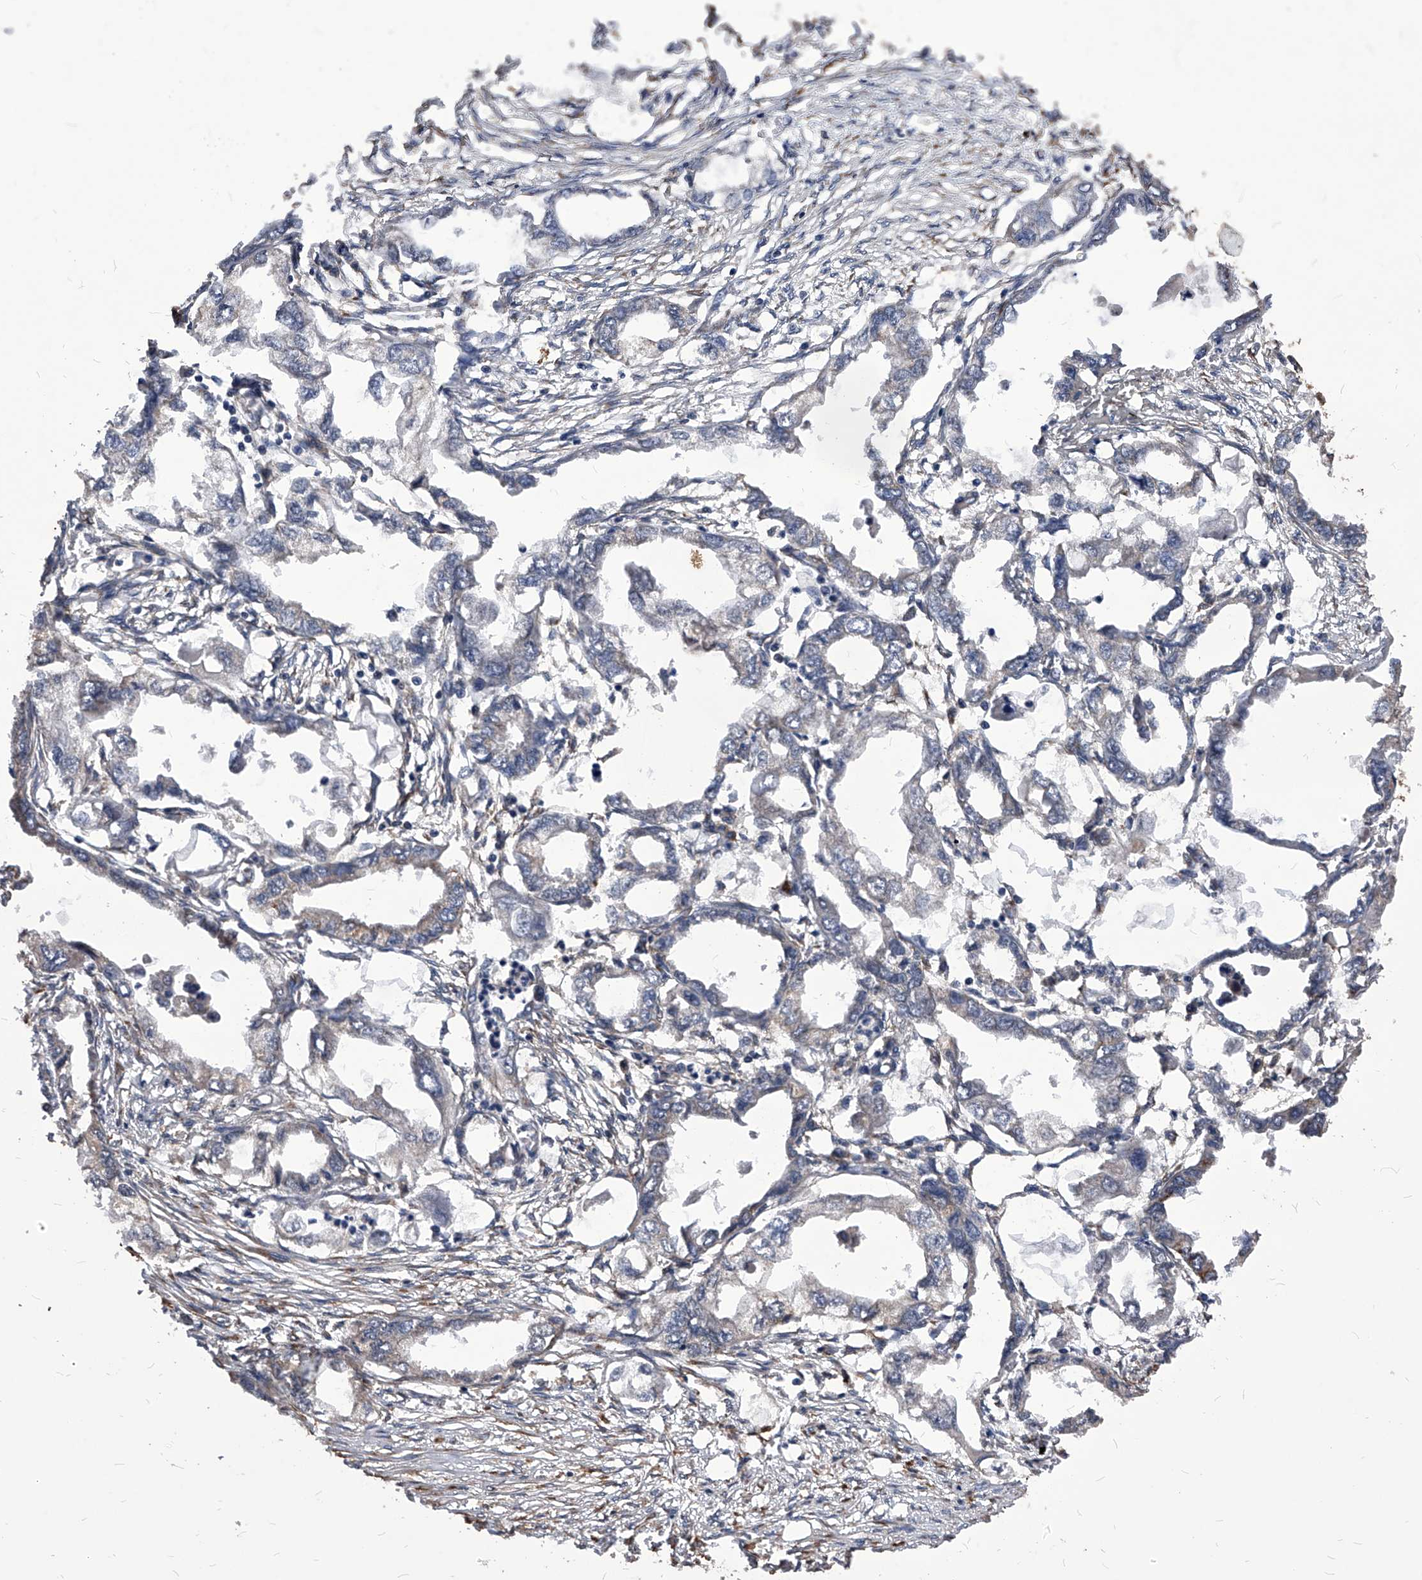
{"staining": {"intensity": "negative", "quantity": "none", "location": "none"}, "tissue": "endometrial cancer", "cell_type": "Tumor cells", "image_type": "cancer", "snomed": [{"axis": "morphology", "description": "Adenocarcinoma, NOS"}, {"axis": "morphology", "description": "Adenocarcinoma, metastatic, NOS"}, {"axis": "topography", "description": "Adipose tissue"}, {"axis": "topography", "description": "Endometrium"}], "caption": "Immunohistochemical staining of adenocarcinoma (endometrial) shows no significant staining in tumor cells.", "gene": "ID1", "patient": {"sex": "female", "age": 67}}